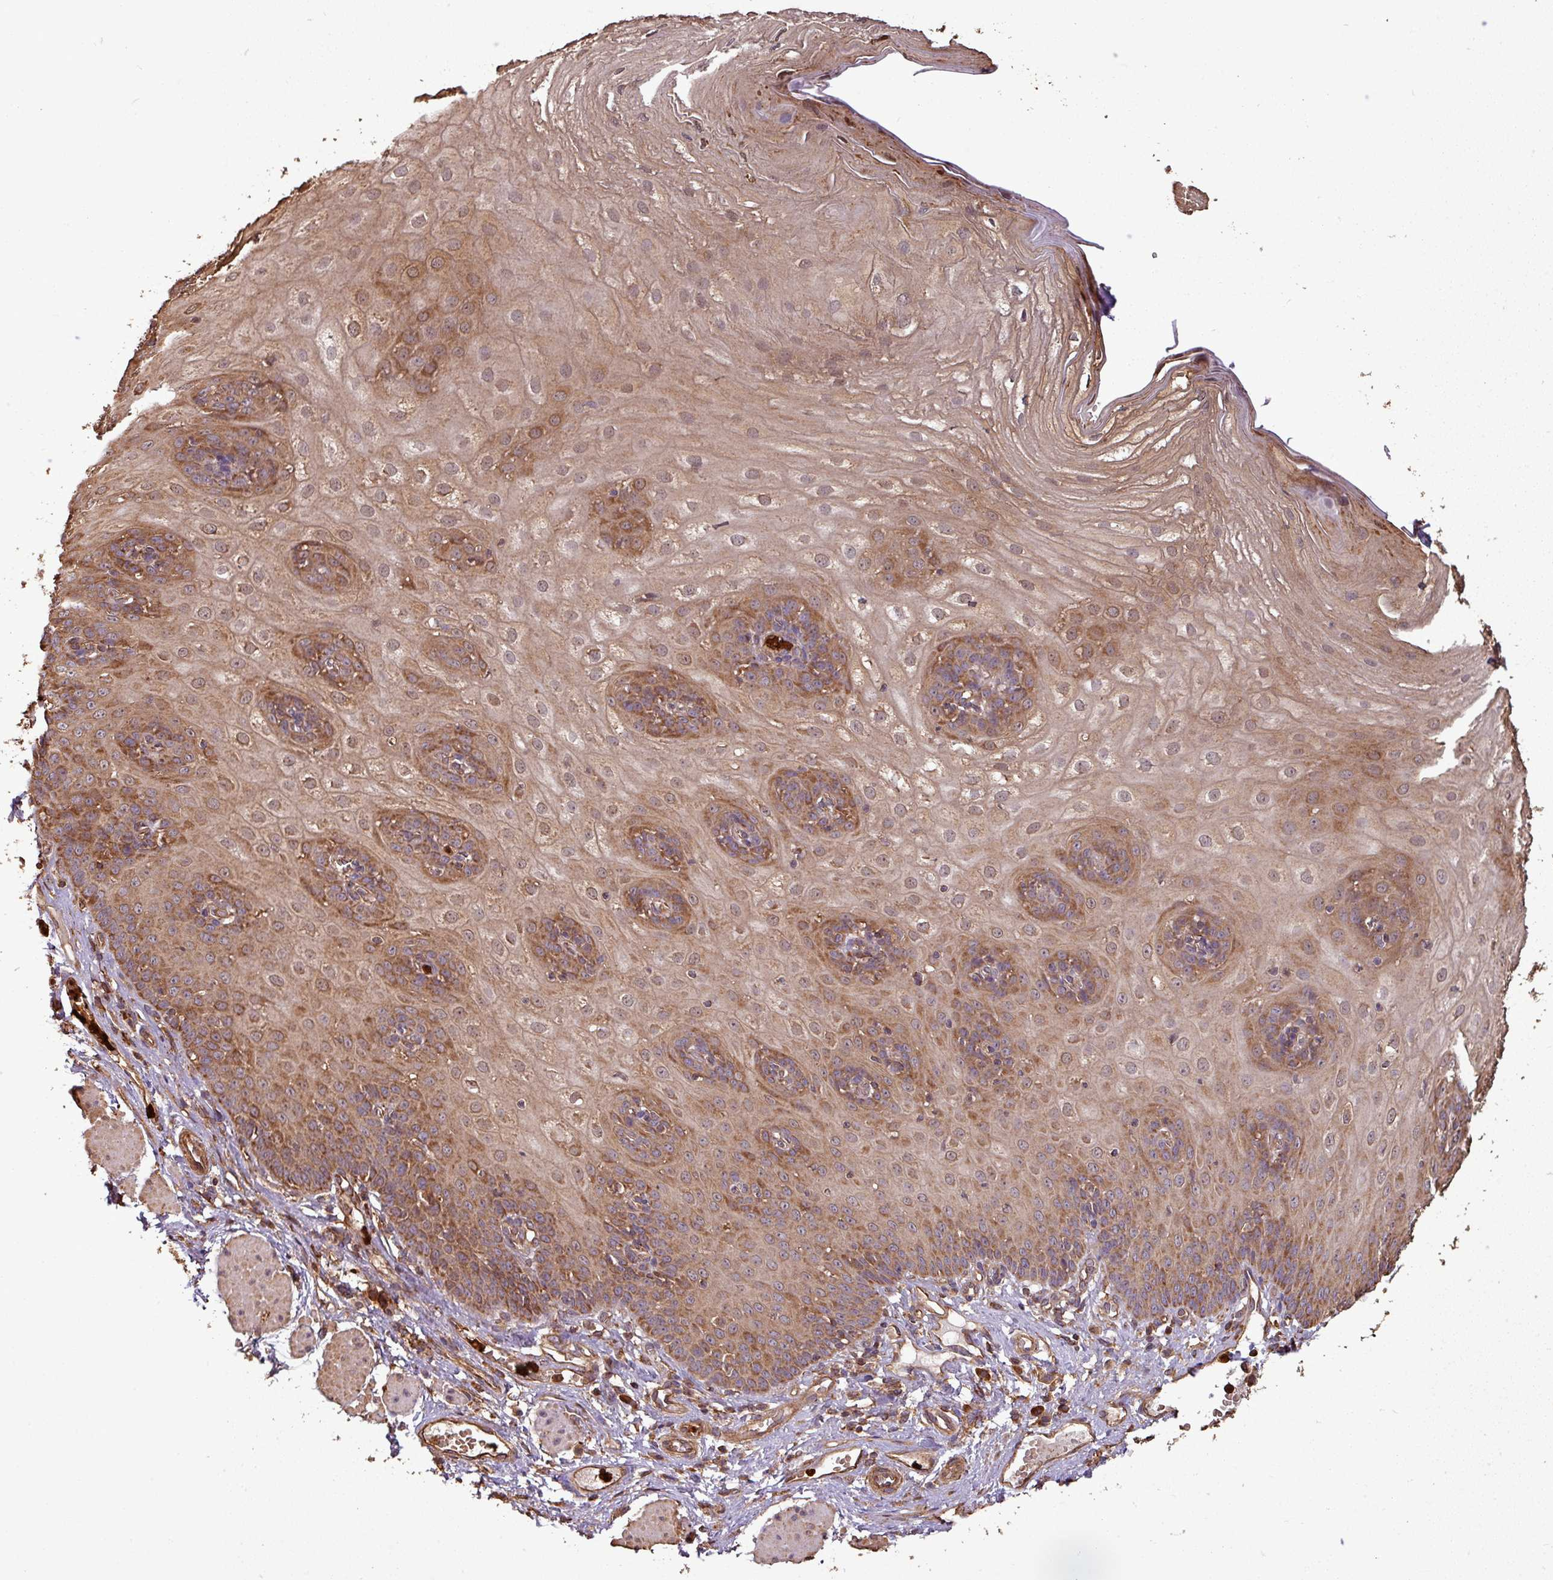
{"staining": {"intensity": "strong", "quantity": "25%-75%", "location": "cytoplasmic/membranous,nuclear"}, "tissue": "esophagus", "cell_type": "Squamous epithelial cells", "image_type": "normal", "snomed": [{"axis": "morphology", "description": "Normal tissue, NOS"}, {"axis": "topography", "description": "Esophagus"}], "caption": "Approximately 25%-75% of squamous epithelial cells in normal esophagus reveal strong cytoplasmic/membranous,nuclear protein staining as visualized by brown immunohistochemical staining.", "gene": "PLEKHM1", "patient": {"sex": "male", "age": 69}}